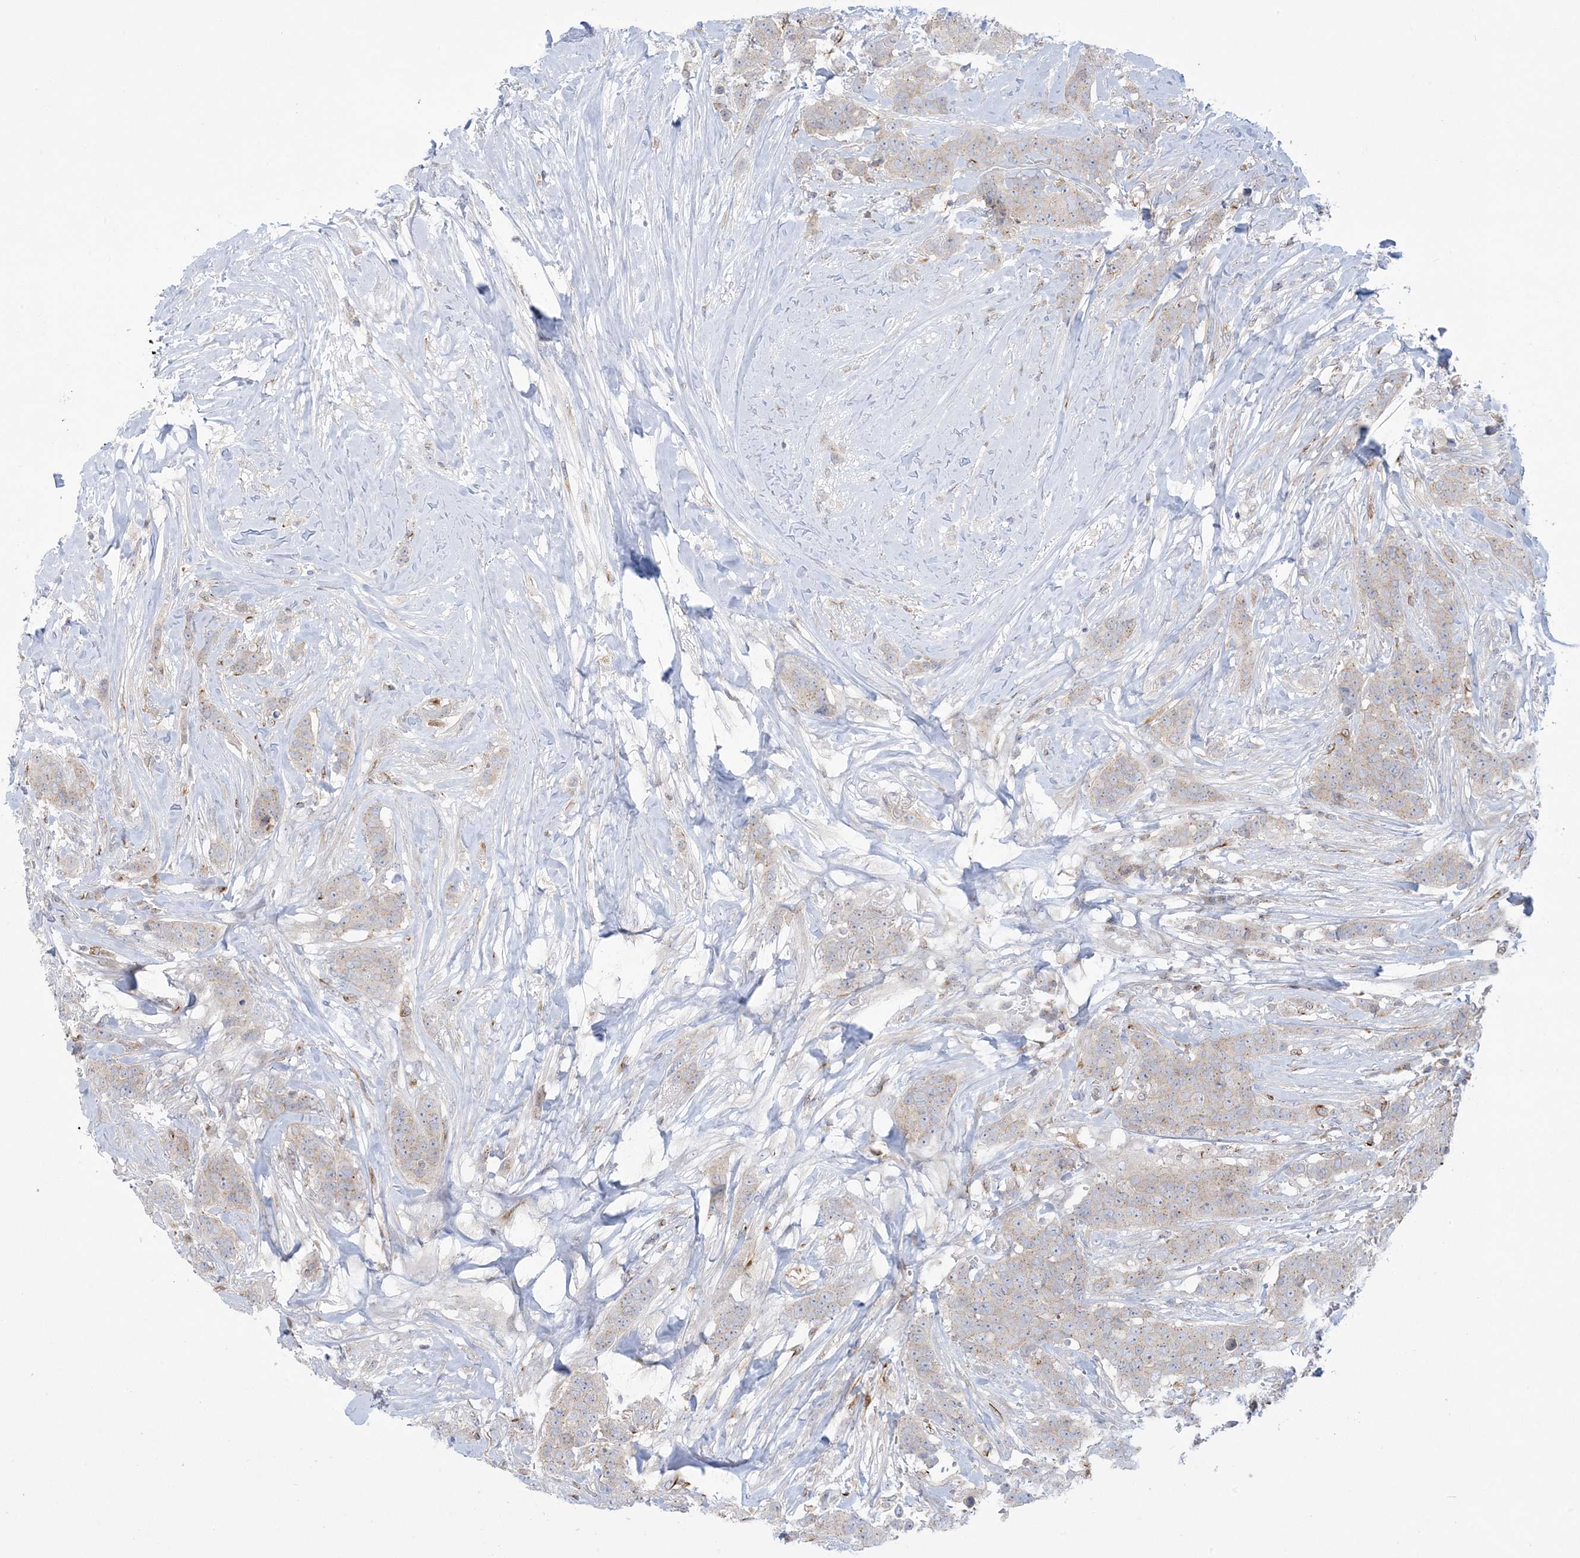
{"staining": {"intensity": "weak", "quantity": "<25%", "location": "cytoplasmic/membranous"}, "tissue": "breast cancer", "cell_type": "Tumor cells", "image_type": "cancer", "snomed": [{"axis": "morphology", "description": "Duct carcinoma"}, {"axis": "topography", "description": "Breast"}], "caption": "Image shows no significant protein positivity in tumor cells of invasive ductal carcinoma (breast).", "gene": "SLAMF9", "patient": {"sex": "female", "age": 40}}